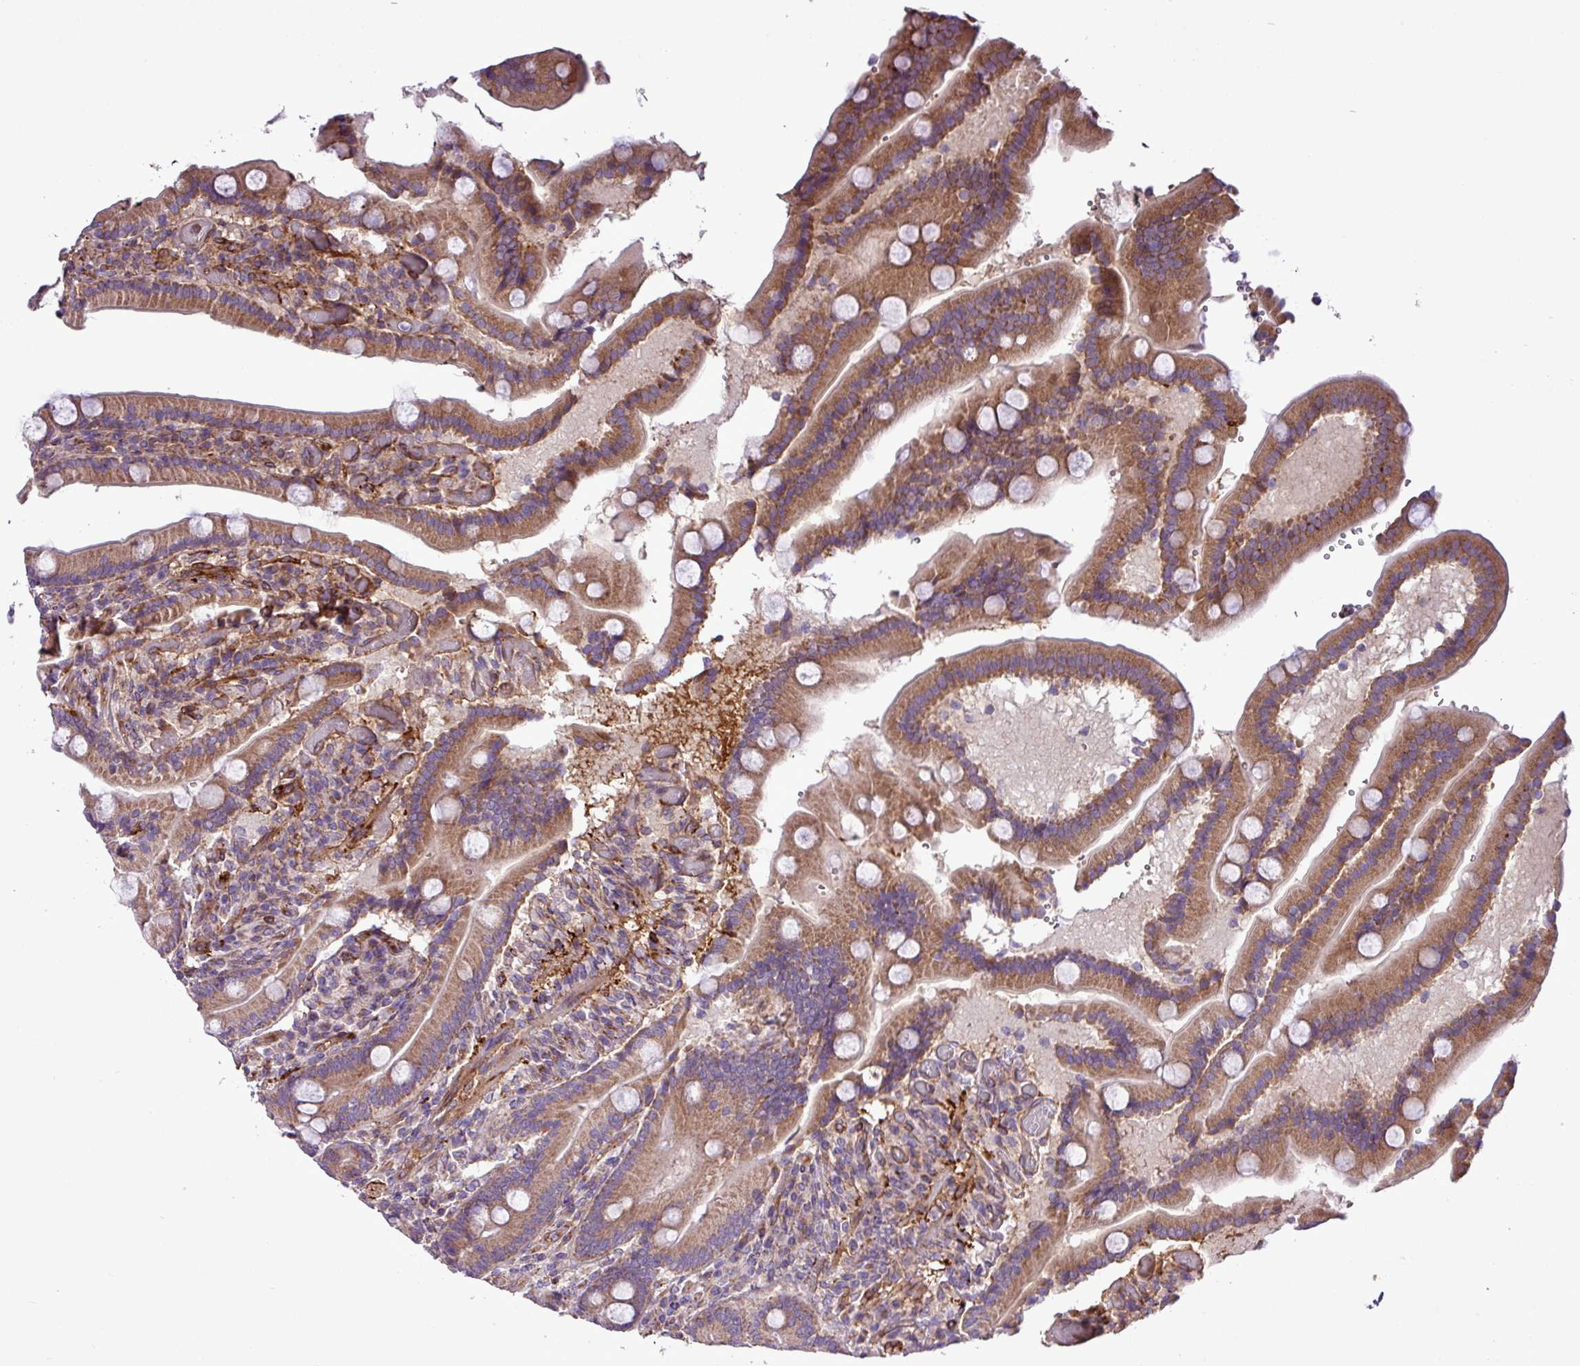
{"staining": {"intensity": "moderate", "quantity": ">75%", "location": "cytoplasmic/membranous"}, "tissue": "duodenum", "cell_type": "Glandular cells", "image_type": "normal", "snomed": [{"axis": "morphology", "description": "Normal tissue, NOS"}, {"axis": "topography", "description": "Duodenum"}], "caption": "Immunohistochemical staining of unremarkable human duodenum exhibits >75% levels of moderate cytoplasmic/membranous protein expression in about >75% of glandular cells. (DAB (3,3'-diaminobenzidine) IHC with brightfield microscopy, high magnification).", "gene": "CWH43", "patient": {"sex": "female", "age": 62}}